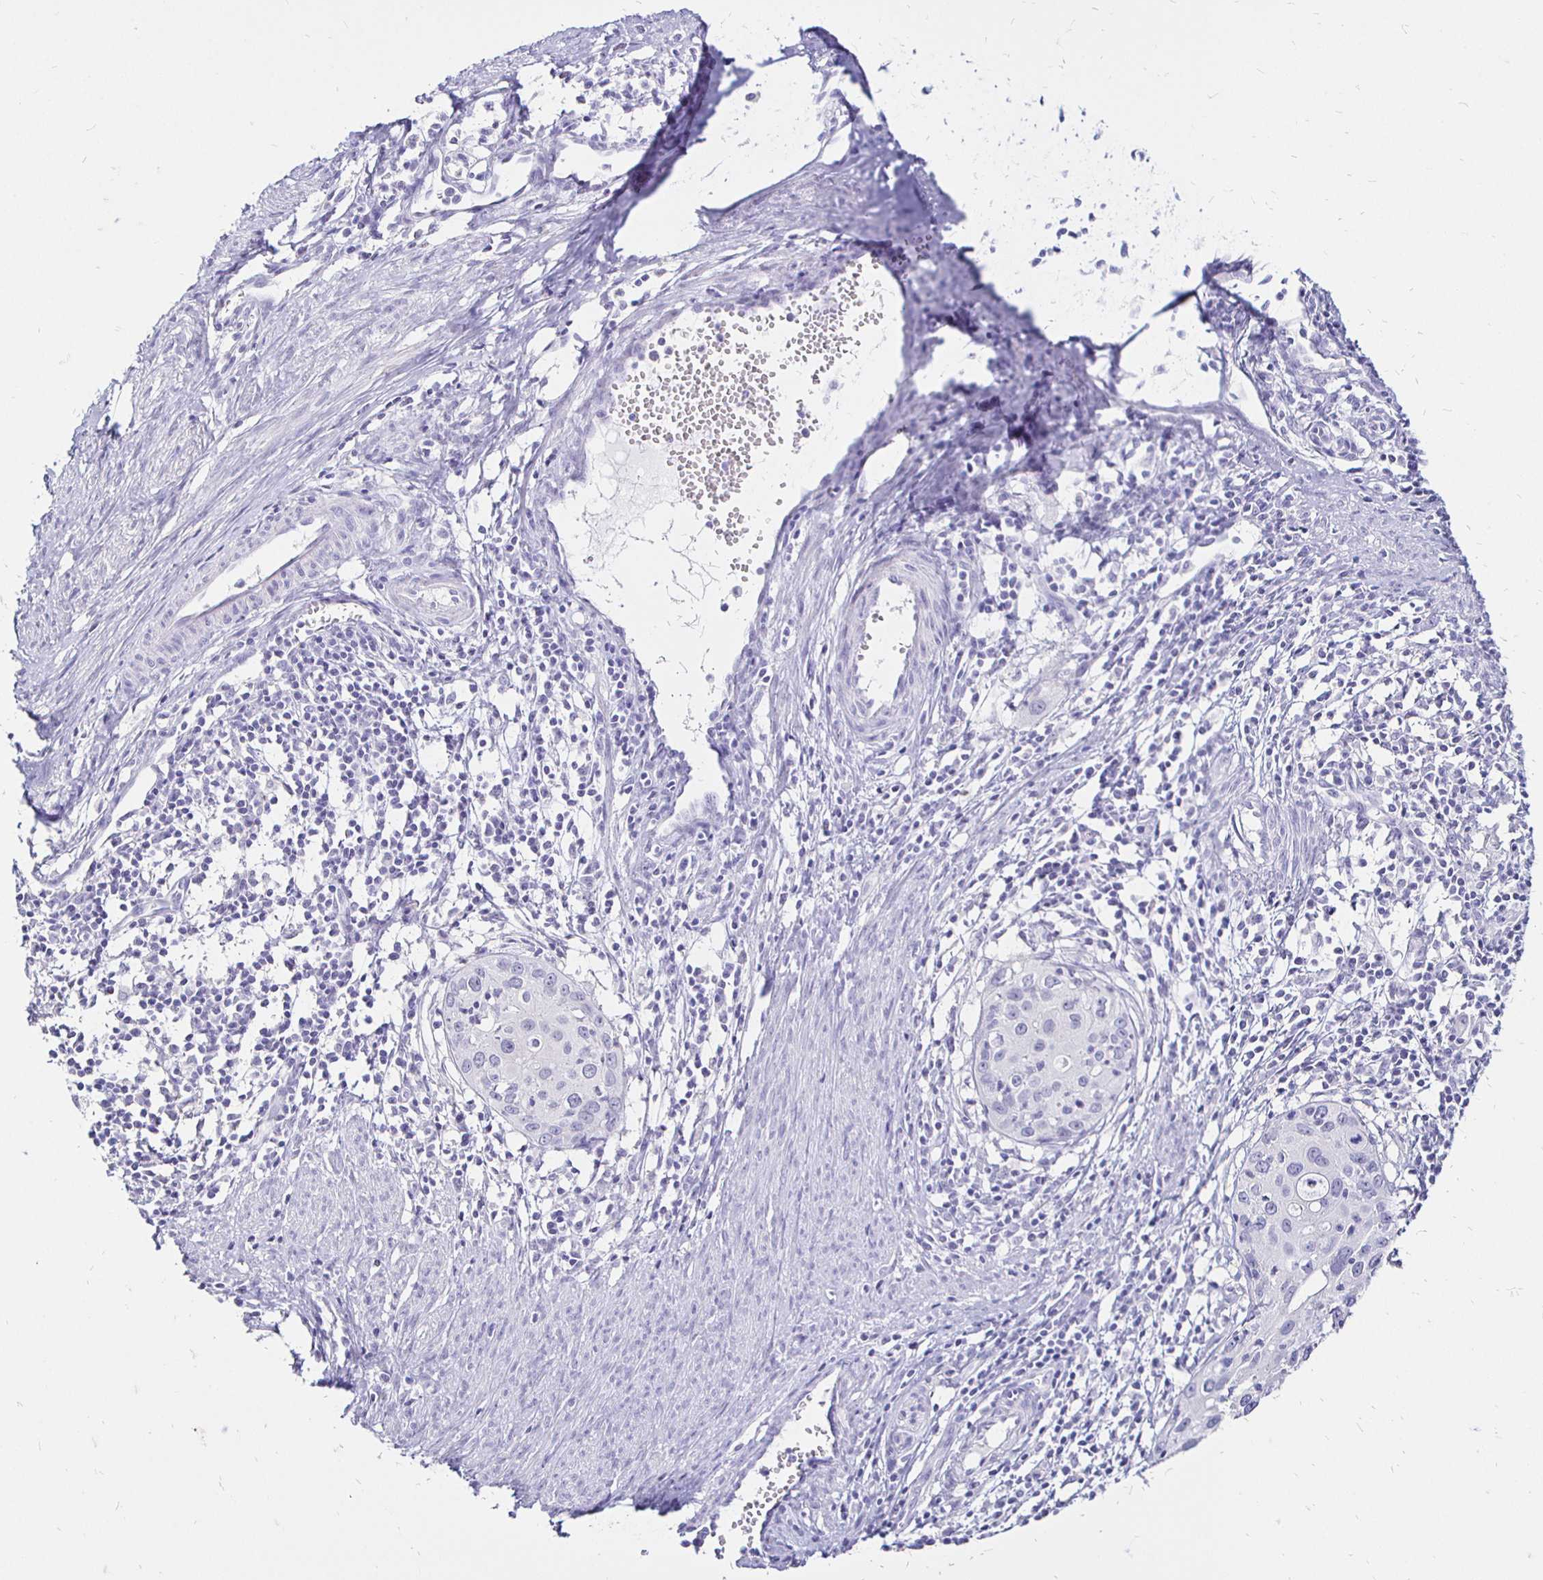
{"staining": {"intensity": "negative", "quantity": "none", "location": "none"}, "tissue": "cervical cancer", "cell_type": "Tumor cells", "image_type": "cancer", "snomed": [{"axis": "morphology", "description": "Squamous cell carcinoma, NOS"}, {"axis": "topography", "description": "Cervix"}], "caption": "This is an immunohistochemistry histopathology image of human squamous cell carcinoma (cervical). There is no positivity in tumor cells.", "gene": "IRGC", "patient": {"sex": "female", "age": 40}}